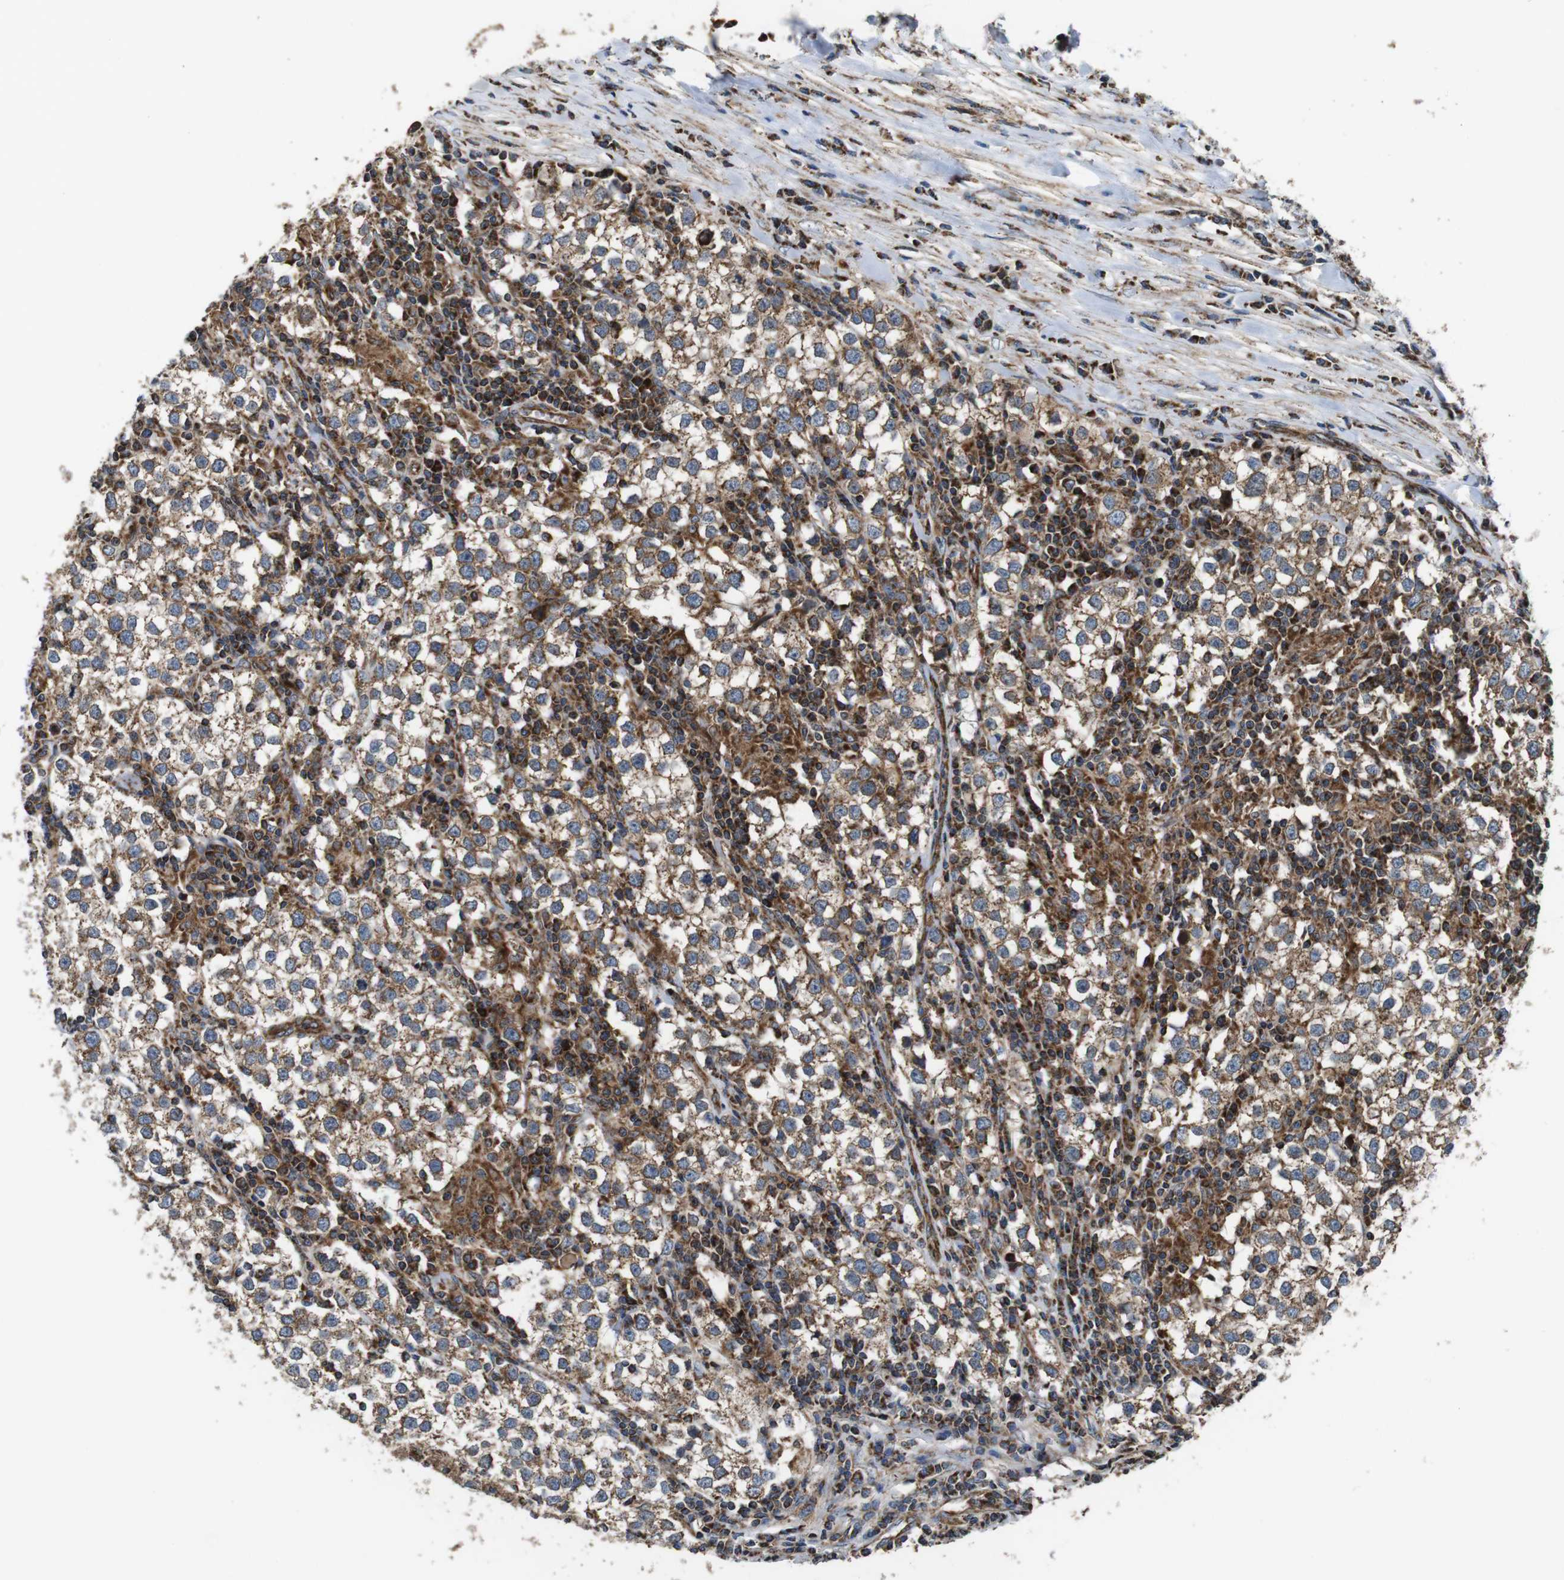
{"staining": {"intensity": "weak", "quantity": ">75%", "location": "cytoplasmic/membranous"}, "tissue": "testis cancer", "cell_type": "Tumor cells", "image_type": "cancer", "snomed": [{"axis": "morphology", "description": "Seminoma, NOS"}, {"axis": "morphology", "description": "Carcinoma, Embryonal, NOS"}, {"axis": "topography", "description": "Testis"}], "caption": "Protein analysis of testis cancer (embryonal carcinoma) tissue demonstrates weak cytoplasmic/membranous positivity in about >75% of tumor cells. Immunohistochemistry stains the protein in brown and the nuclei are stained blue.", "gene": "HK1", "patient": {"sex": "male", "age": 36}}